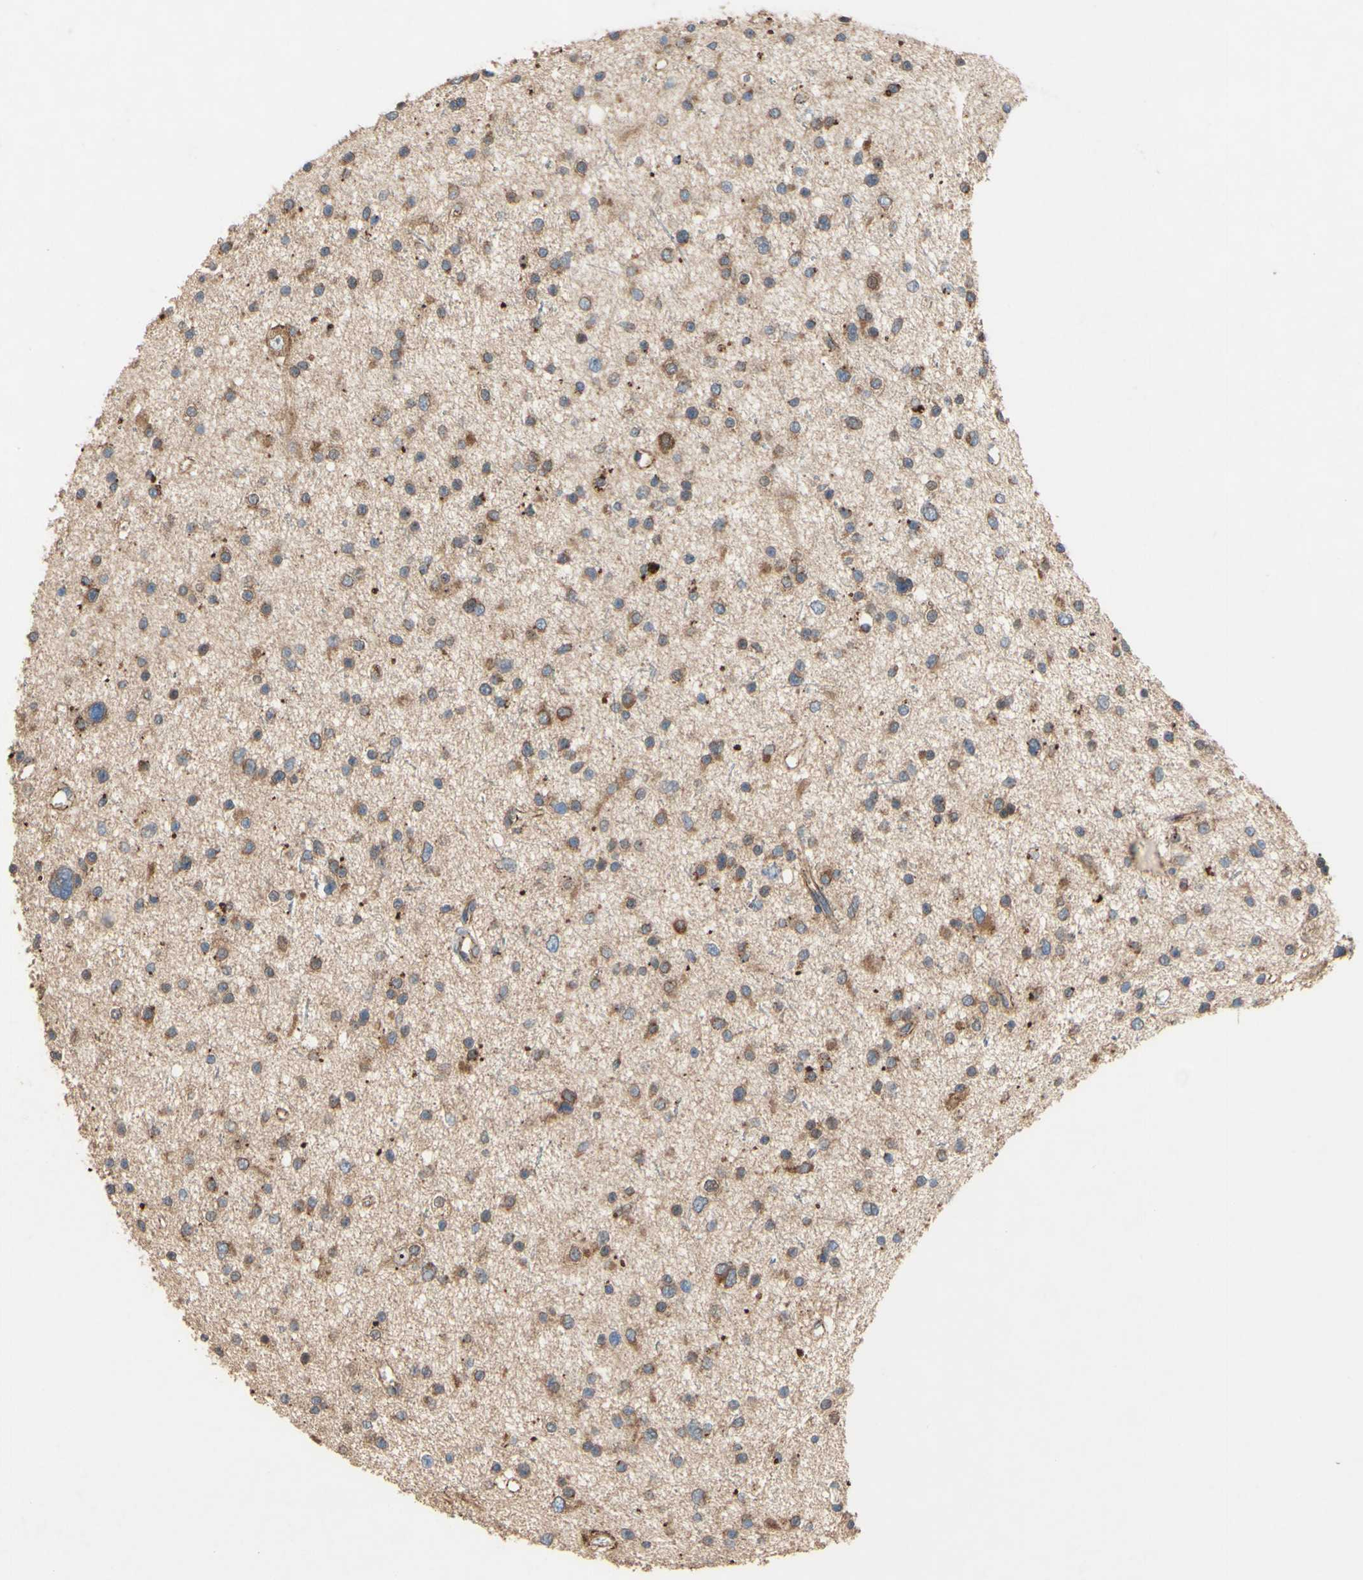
{"staining": {"intensity": "moderate", "quantity": ">75%", "location": "cytoplasmic/membranous"}, "tissue": "glioma", "cell_type": "Tumor cells", "image_type": "cancer", "snomed": [{"axis": "morphology", "description": "Glioma, malignant, Low grade"}, {"axis": "topography", "description": "Brain"}], "caption": "This micrograph shows immunohistochemistry (IHC) staining of human low-grade glioma (malignant), with medium moderate cytoplasmic/membranous expression in approximately >75% of tumor cells.", "gene": "PDGFB", "patient": {"sex": "female", "age": 37}}